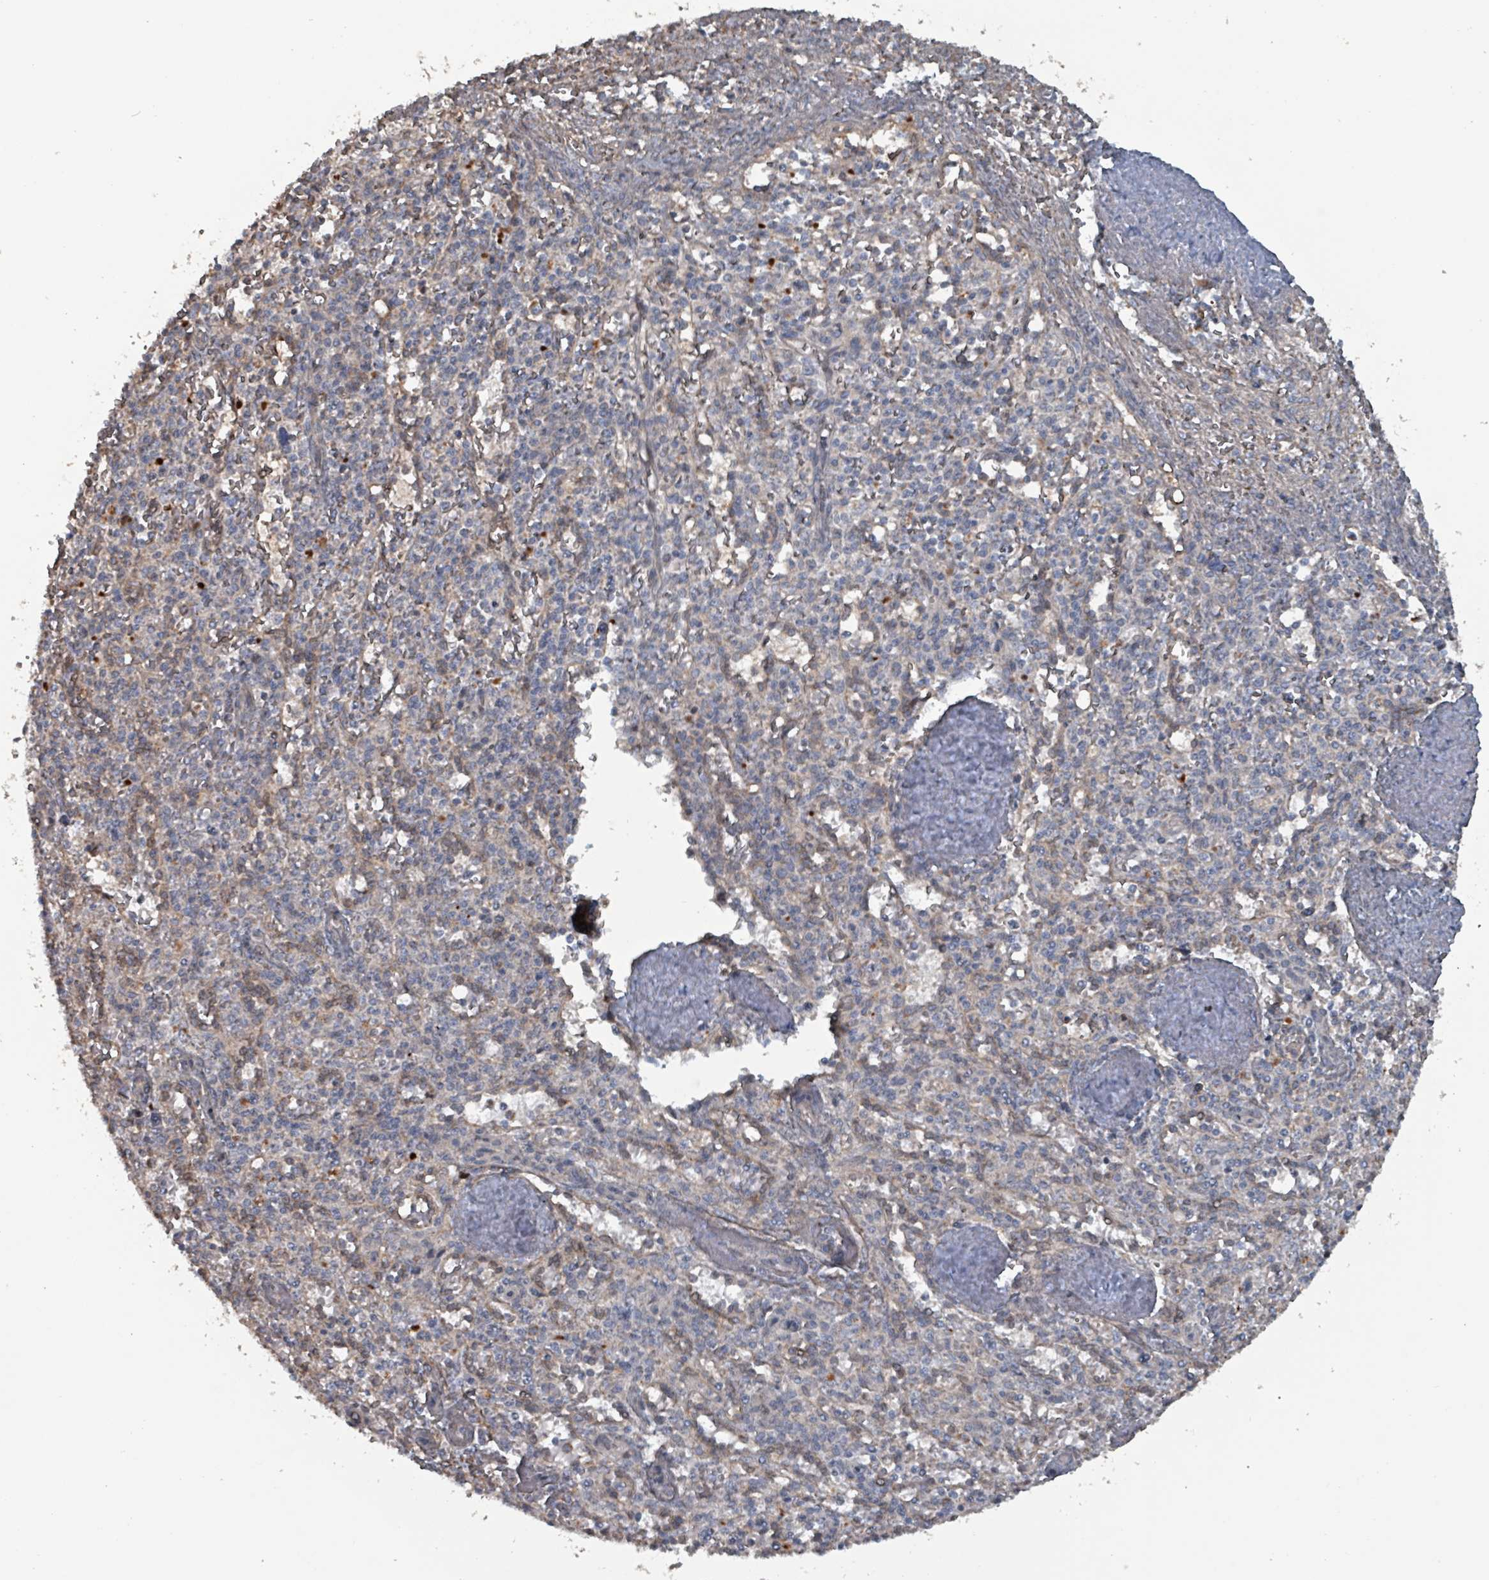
{"staining": {"intensity": "moderate", "quantity": "<25%", "location": "cytoplasmic/membranous"}, "tissue": "spleen", "cell_type": "Cells in red pulp", "image_type": "normal", "snomed": [{"axis": "morphology", "description": "Normal tissue, NOS"}, {"axis": "topography", "description": "Spleen"}], "caption": "An image showing moderate cytoplasmic/membranous expression in about <25% of cells in red pulp in normal spleen, as visualized by brown immunohistochemical staining.", "gene": "MRPL4", "patient": {"sex": "female", "age": 70}}